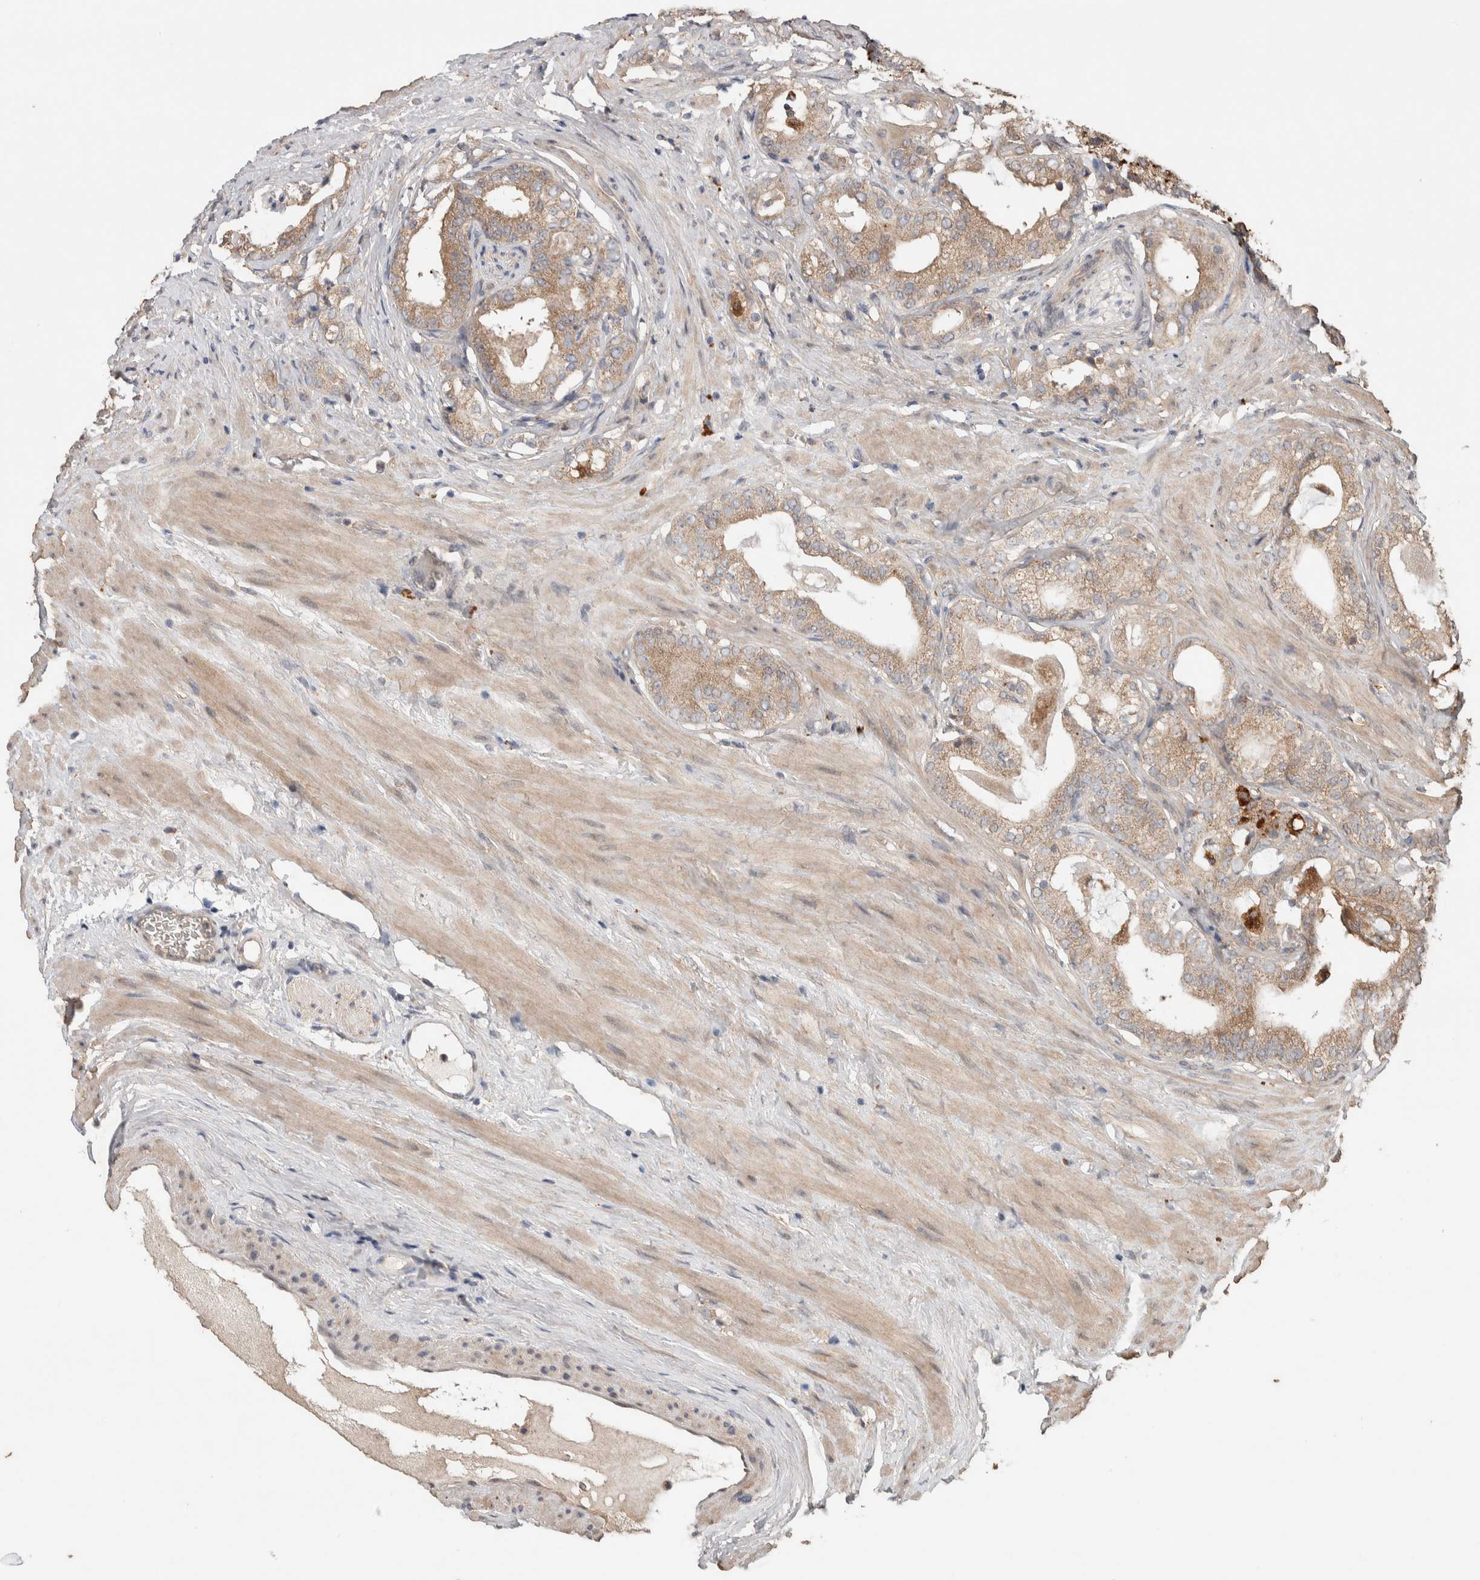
{"staining": {"intensity": "weak", "quantity": ">75%", "location": "cytoplasmic/membranous"}, "tissue": "prostate cancer", "cell_type": "Tumor cells", "image_type": "cancer", "snomed": [{"axis": "morphology", "description": "Adenocarcinoma, Low grade"}, {"axis": "topography", "description": "Prostate"}], "caption": "Immunohistochemical staining of adenocarcinoma (low-grade) (prostate) shows weak cytoplasmic/membranous protein staining in approximately >75% of tumor cells. (IHC, brightfield microscopy, high magnification).", "gene": "KCNJ5", "patient": {"sex": "male", "age": 59}}